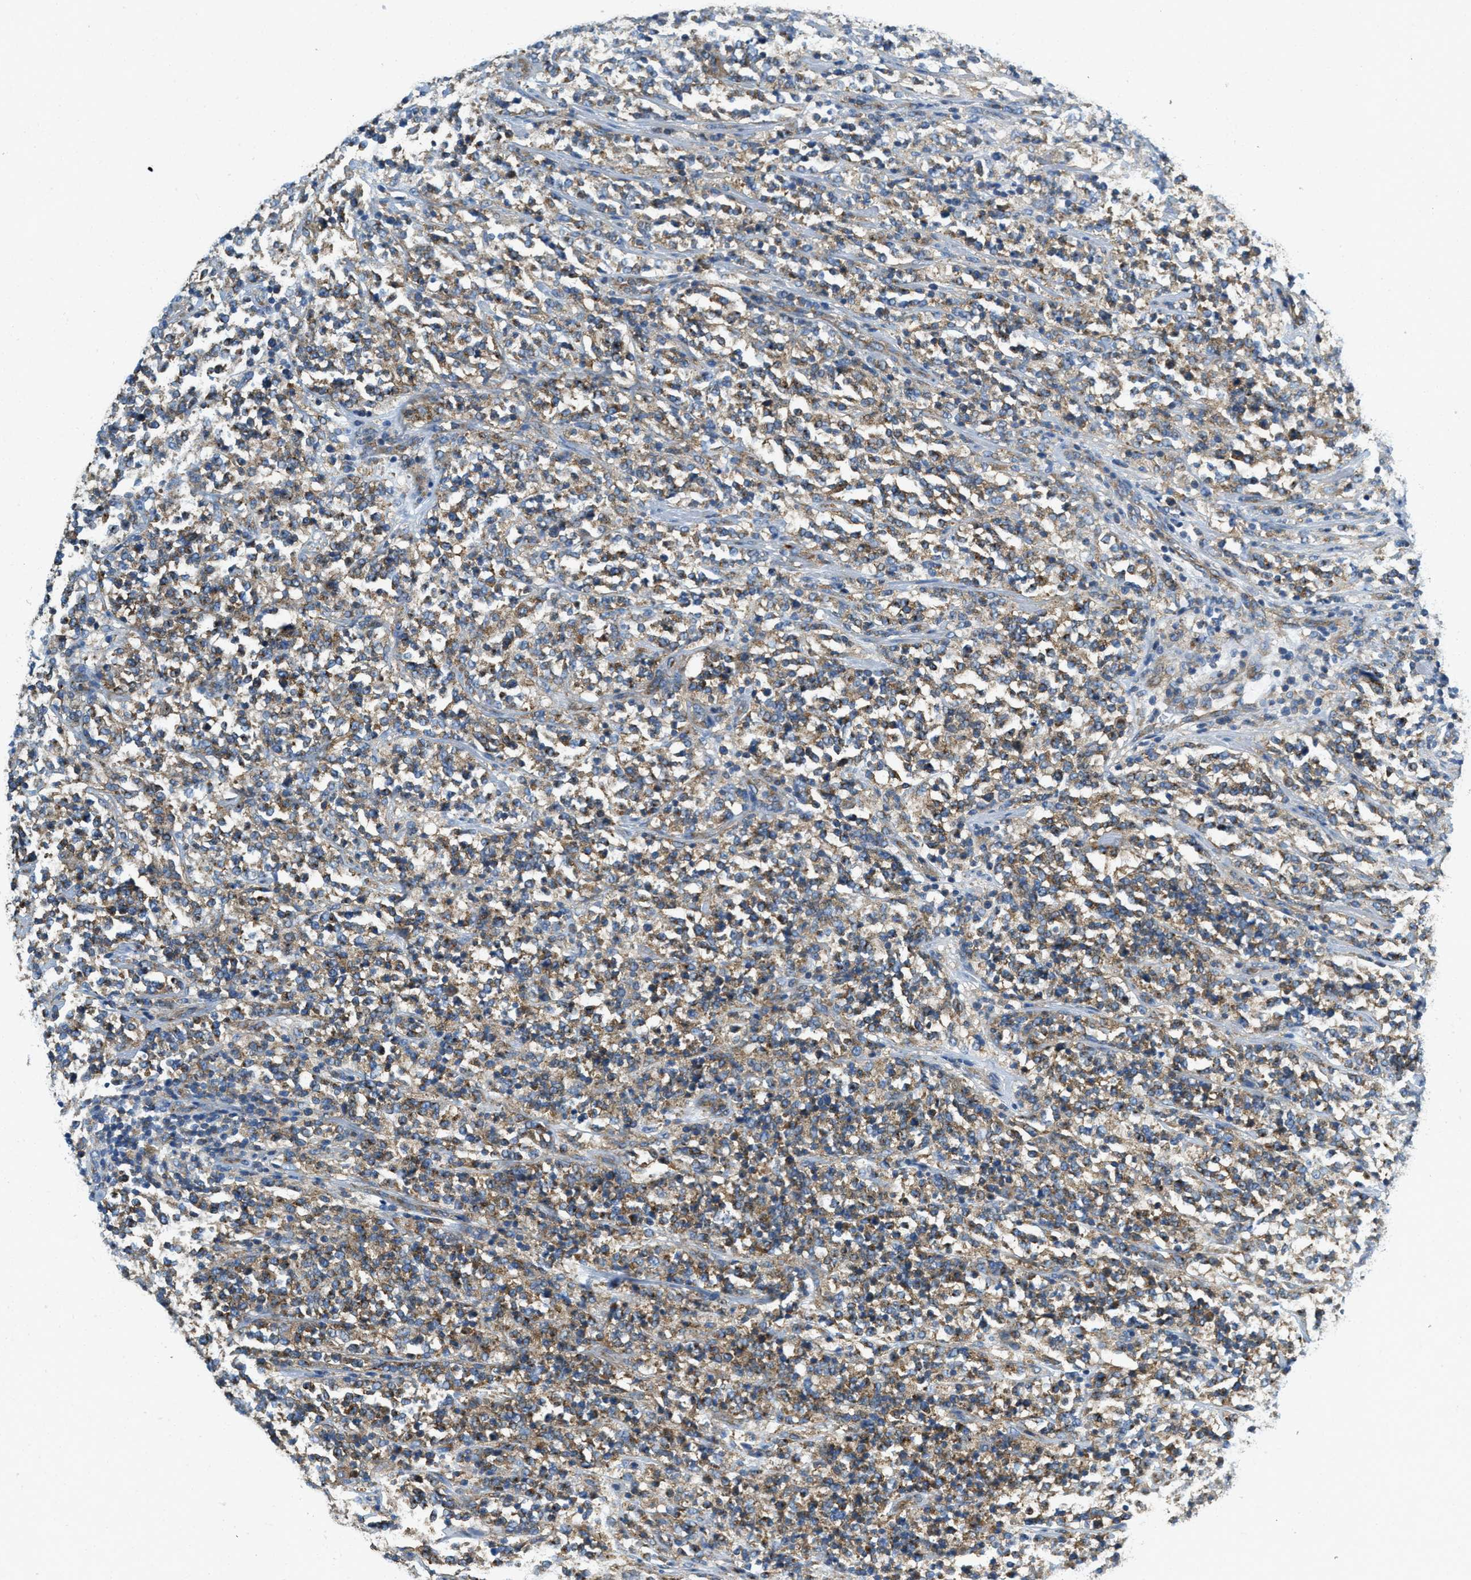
{"staining": {"intensity": "moderate", "quantity": ">75%", "location": "cytoplasmic/membranous"}, "tissue": "lymphoma", "cell_type": "Tumor cells", "image_type": "cancer", "snomed": [{"axis": "morphology", "description": "Malignant lymphoma, non-Hodgkin's type, High grade"}, {"axis": "topography", "description": "Soft tissue"}], "caption": "Protein analysis of malignant lymphoma, non-Hodgkin's type (high-grade) tissue shows moderate cytoplasmic/membranous positivity in about >75% of tumor cells.", "gene": "AP2B1", "patient": {"sex": "male", "age": 18}}